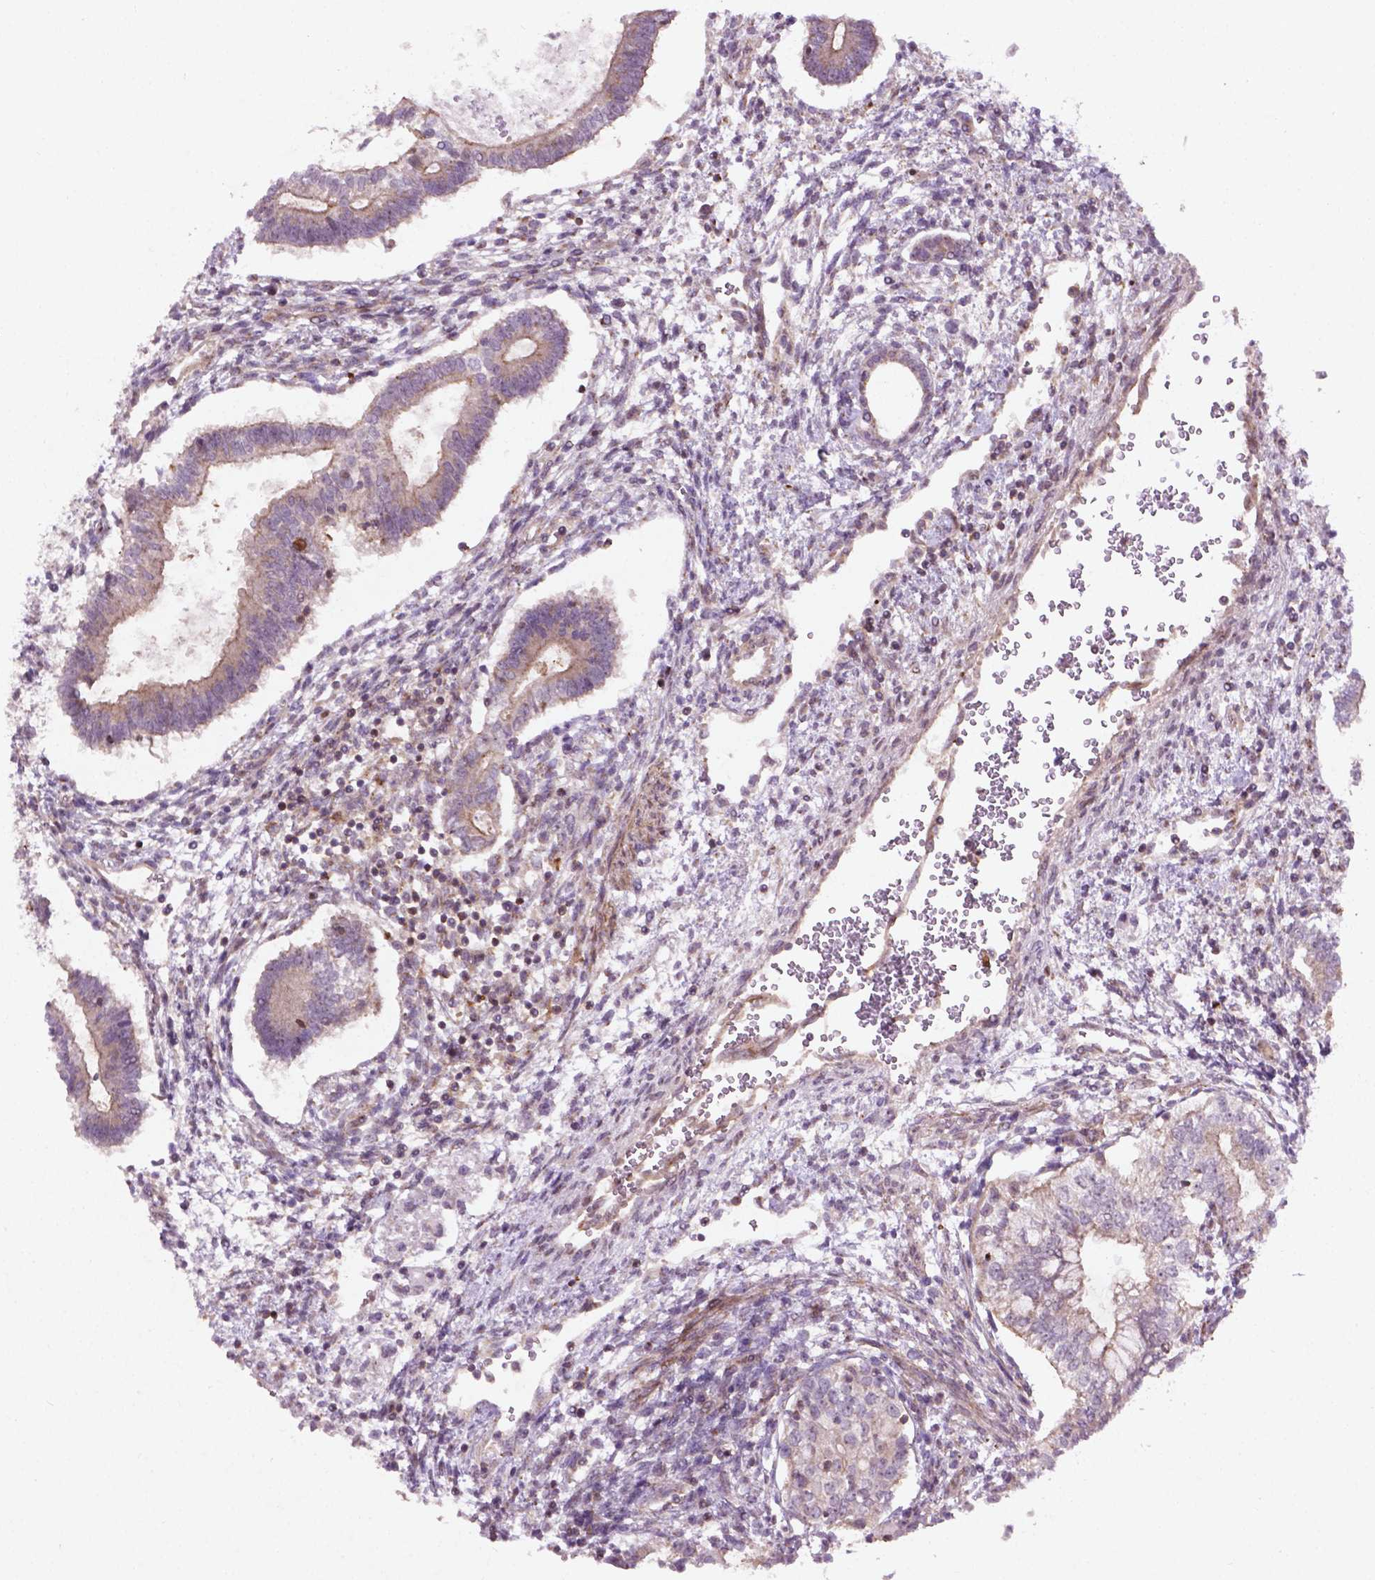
{"staining": {"intensity": "weak", "quantity": "<25%", "location": "cytoplasmic/membranous"}, "tissue": "testis cancer", "cell_type": "Tumor cells", "image_type": "cancer", "snomed": [{"axis": "morphology", "description": "Carcinoma, Embryonal, NOS"}, {"axis": "topography", "description": "Testis"}], "caption": "Testis cancer (embryonal carcinoma) was stained to show a protein in brown. There is no significant staining in tumor cells. The staining was performed using DAB (3,3'-diaminobenzidine) to visualize the protein expression in brown, while the nuclei were stained in blue with hematoxylin (Magnification: 20x).", "gene": "TCHP", "patient": {"sex": "male", "age": 37}}